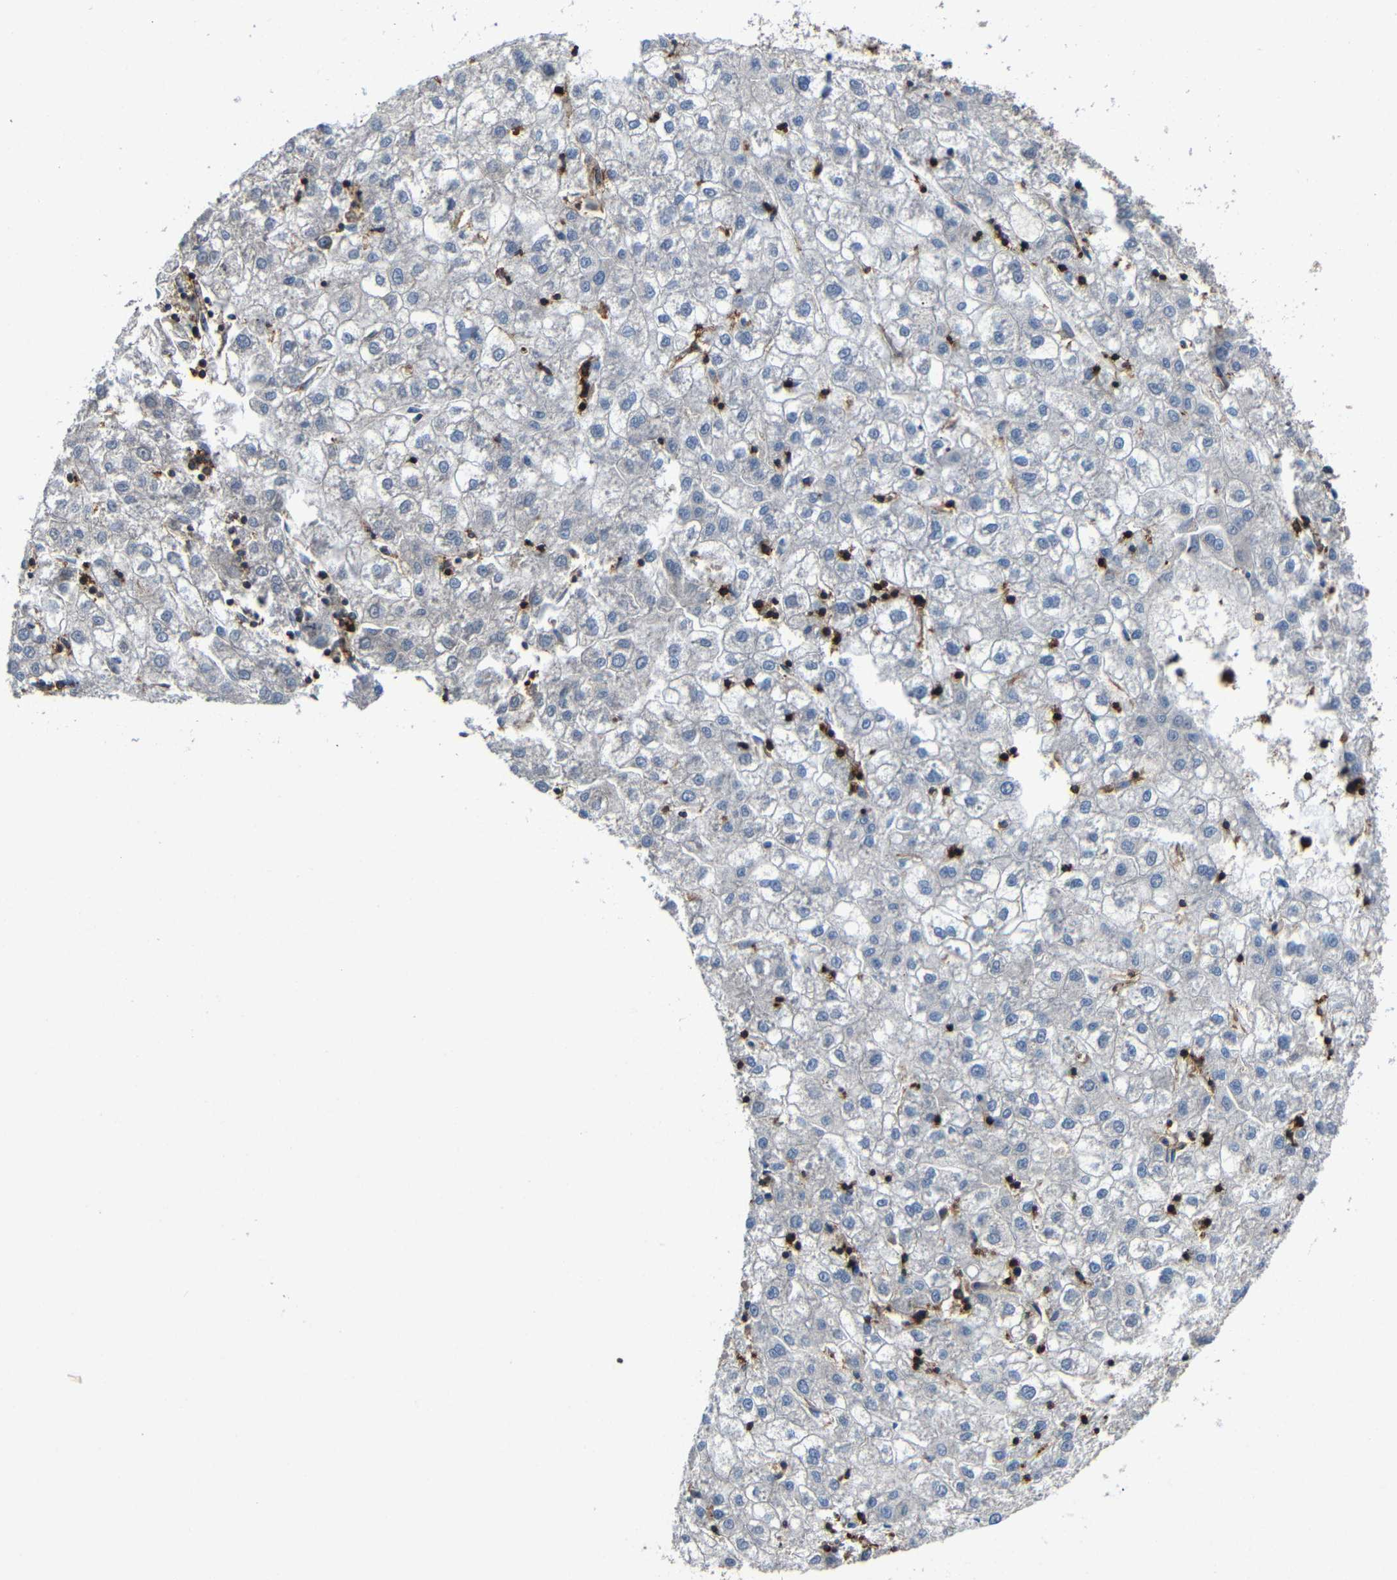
{"staining": {"intensity": "negative", "quantity": "none", "location": "none"}, "tissue": "liver cancer", "cell_type": "Tumor cells", "image_type": "cancer", "snomed": [{"axis": "morphology", "description": "Carcinoma, Hepatocellular, NOS"}, {"axis": "topography", "description": "Liver"}], "caption": "Immunohistochemical staining of human hepatocellular carcinoma (liver) exhibits no significant staining in tumor cells.", "gene": "P2RY12", "patient": {"sex": "male", "age": 72}}